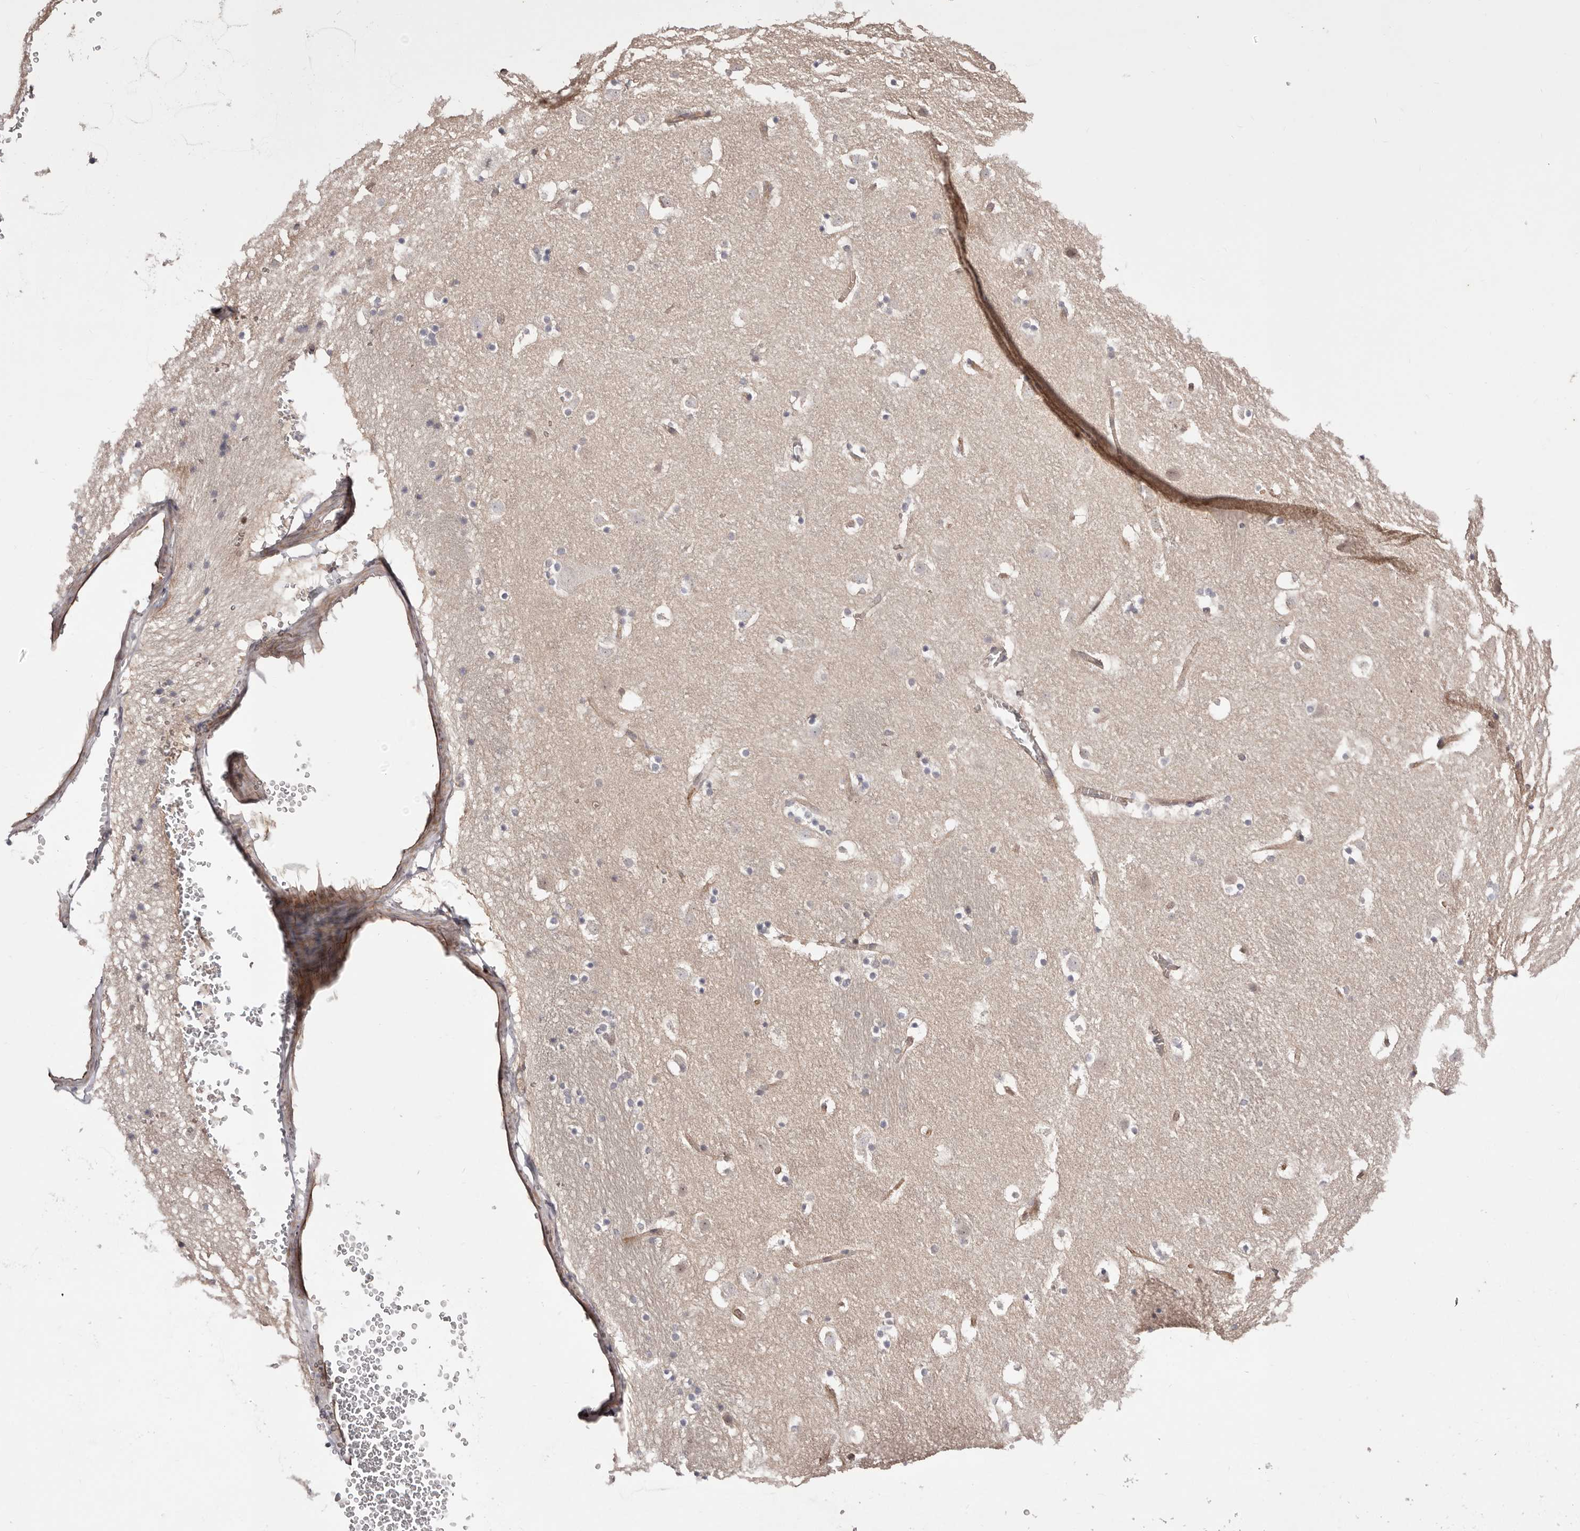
{"staining": {"intensity": "negative", "quantity": "none", "location": "none"}, "tissue": "caudate", "cell_type": "Glial cells", "image_type": "normal", "snomed": [{"axis": "morphology", "description": "Normal tissue, NOS"}, {"axis": "topography", "description": "Lateral ventricle wall"}], "caption": "Protein analysis of normal caudate reveals no significant staining in glial cells. (Brightfield microscopy of DAB (3,3'-diaminobenzidine) immunohistochemistry (IHC) at high magnification).", "gene": "EGR3", "patient": {"sex": "male", "age": 45}}